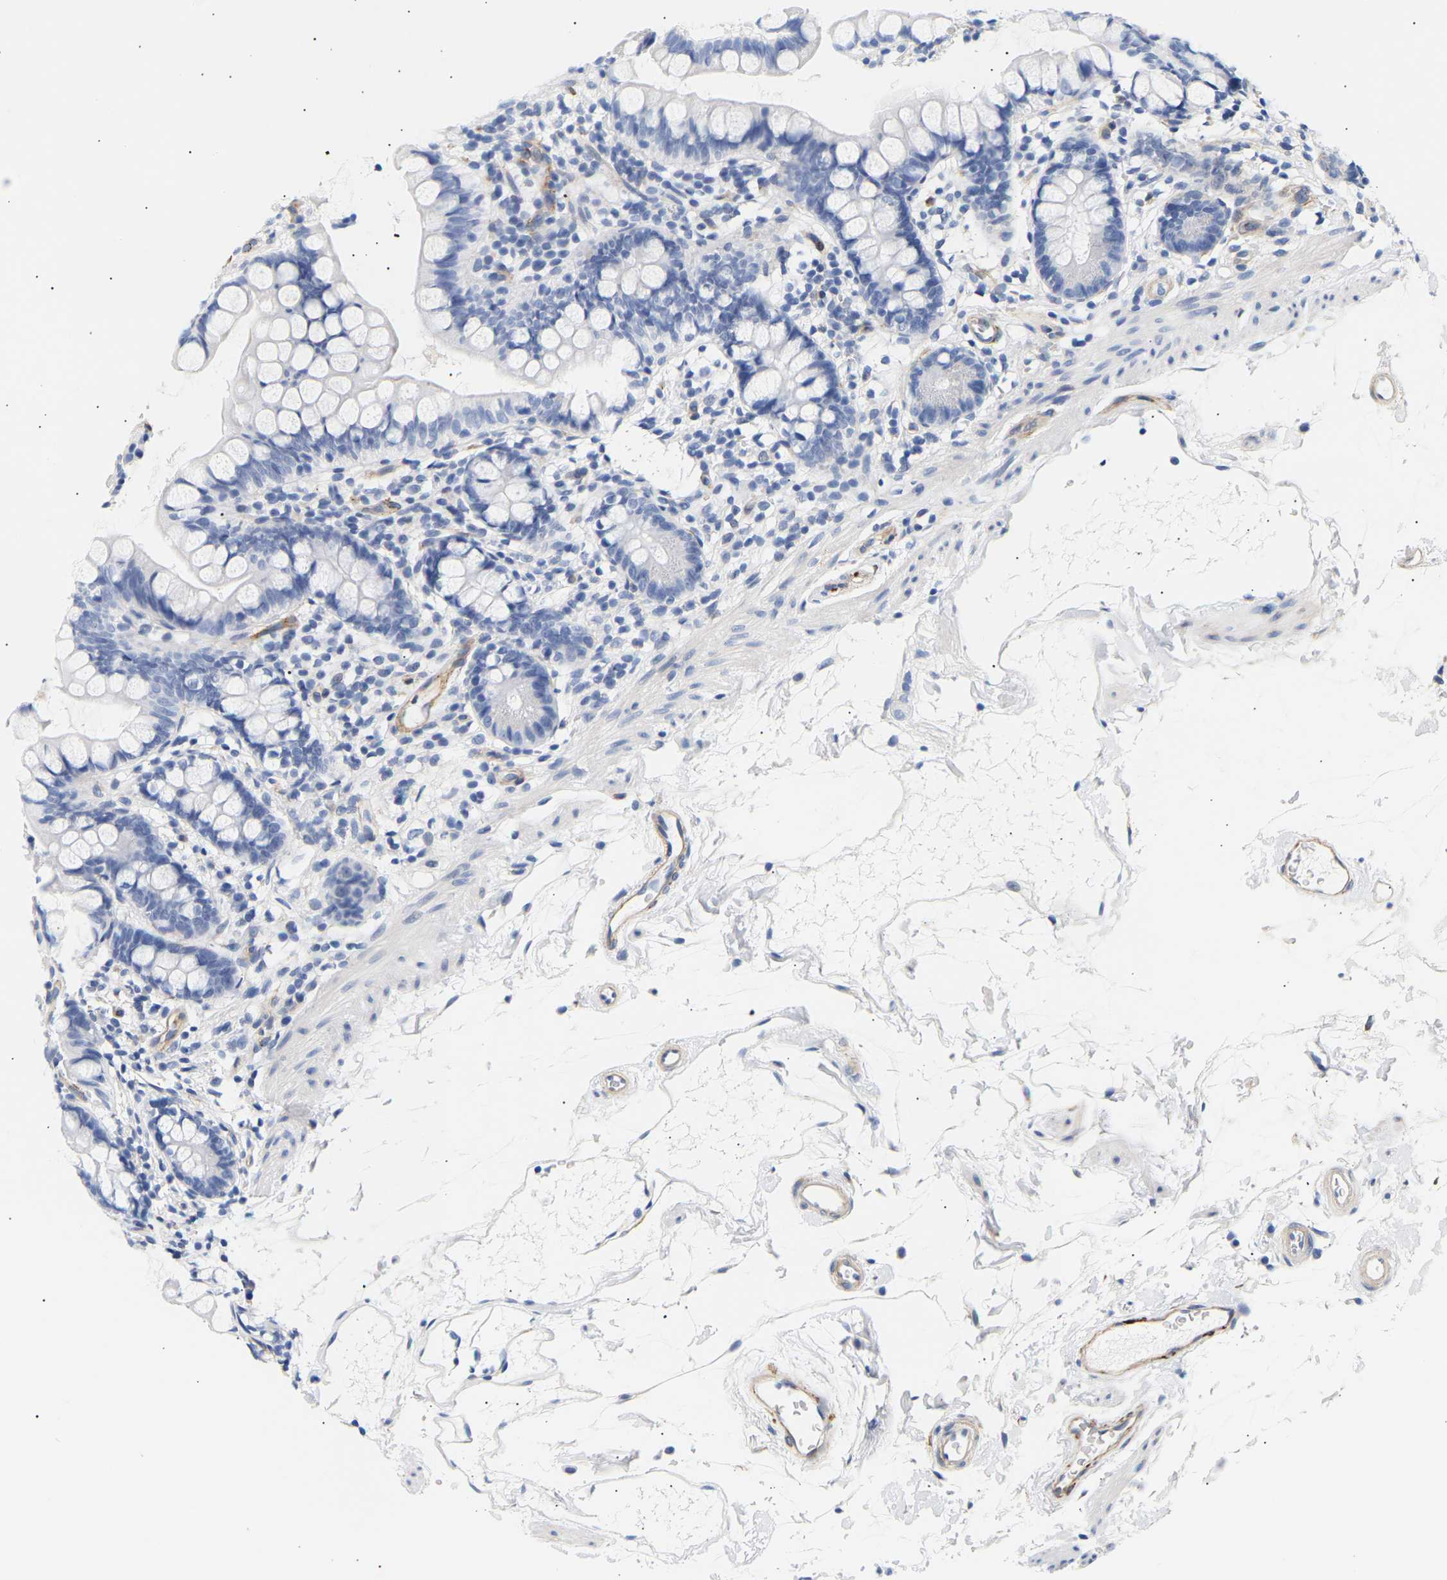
{"staining": {"intensity": "negative", "quantity": "none", "location": "none"}, "tissue": "small intestine", "cell_type": "Glandular cells", "image_type": "normal", "snomed": [{"axis": "morphology", "description": "Normal tissue, NOS"}, {"axis": "topography", "description": "Small intestine"}], "caption": "Immunohistochemistry (IHC) of normal small intestine reveals no staining in glandular cells. The staining is performed using DAB (3,3'-diaminobenzidine) brown chromogen with nuclei counter-stained in using hematoxylin.", "gene": "IGFBP7", "patient": {"sex": "female", "age": 84}}